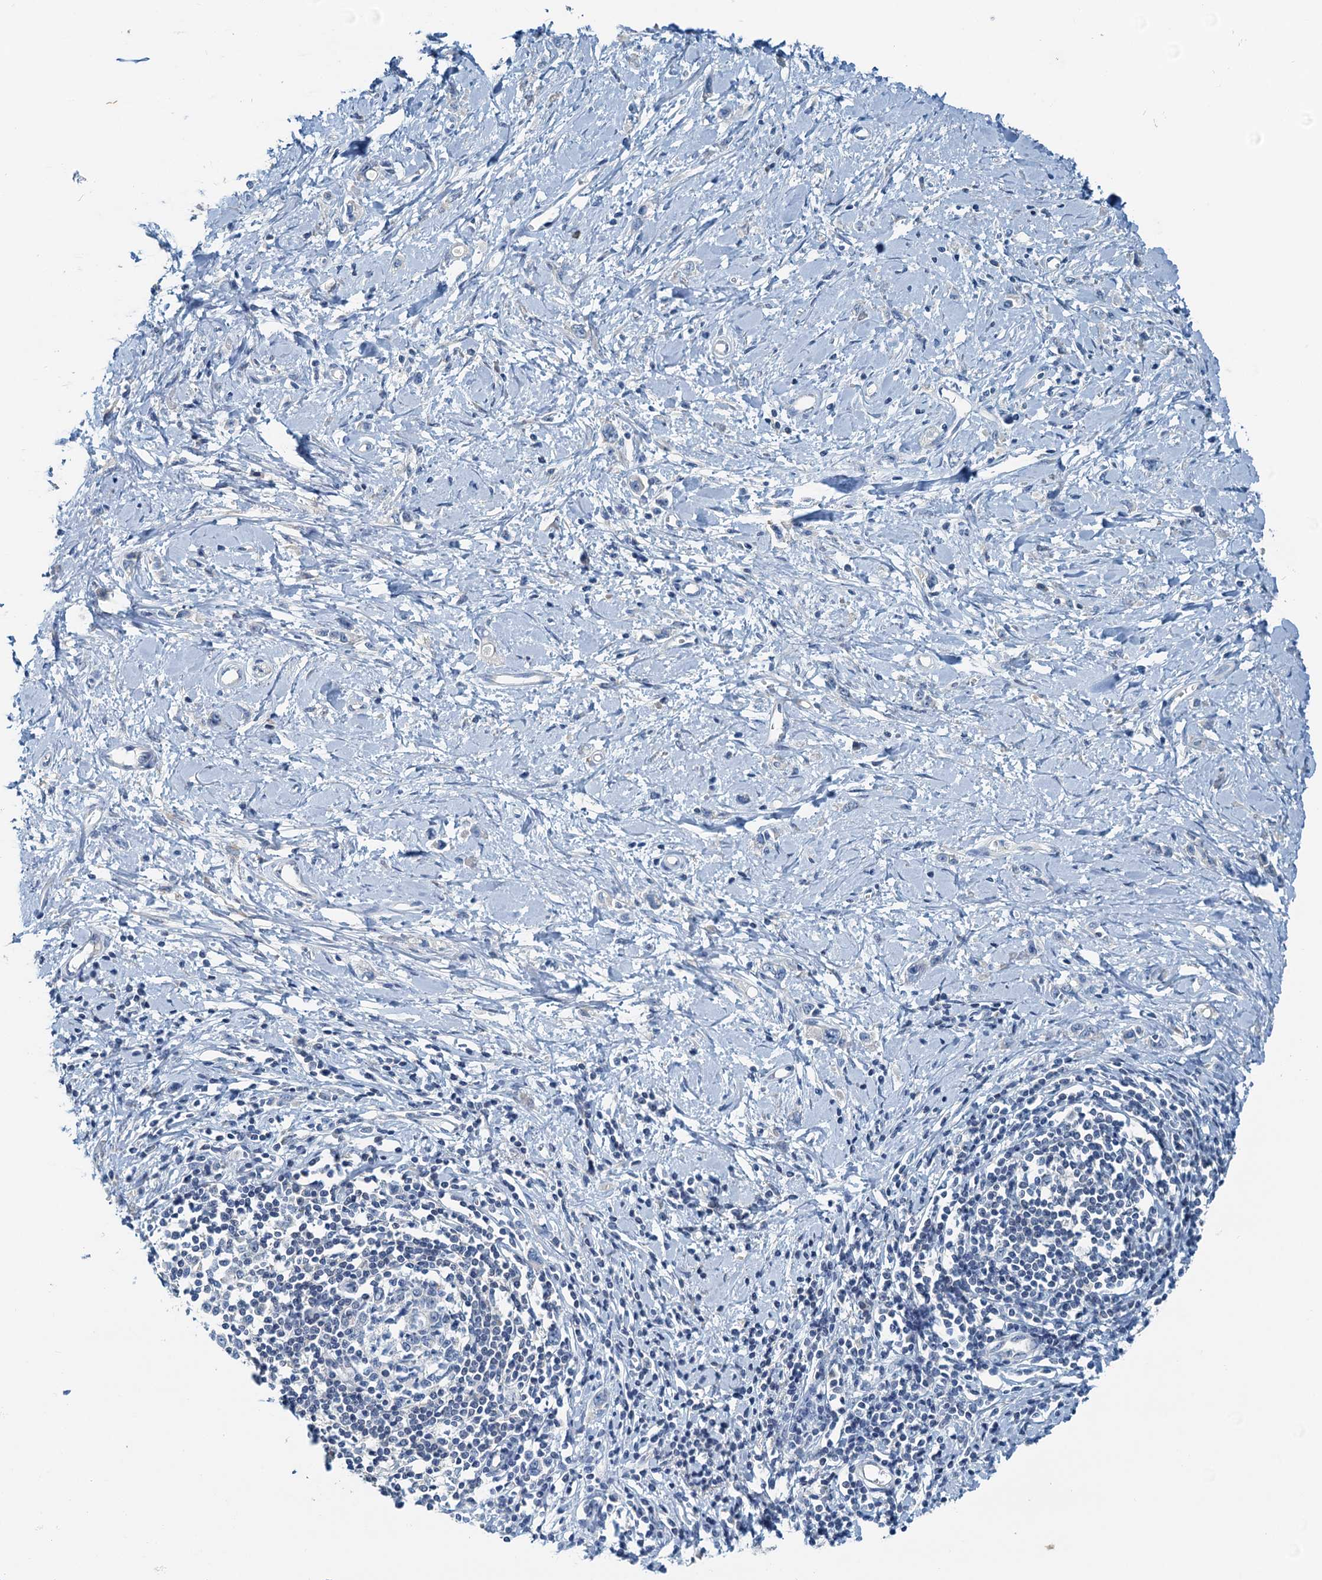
{"staining": {"intensity": "negative", "quantity": "none", "location": "none"}, "tissue": "stomach cancer", "cell_type": "Tumor cells", "image_type": "cancer", "snomed": [{"axis": "morphology", "description": "Adenocarcinoma, NOS"}, {"axis": "topography", "description": "Stomach"}], "caption": "Tumor cells are negative for brown protein staining in stomach adenocarcinoma. Brightfield microscopy of immunohistochemistry (IHC) stained with DAB (3,3'-diaminobenzidine) (brown) and hematoxylin (blue), captured at high magnification.", "gene": "DTD1", "patient": {"sex": "female", "age": 76}}